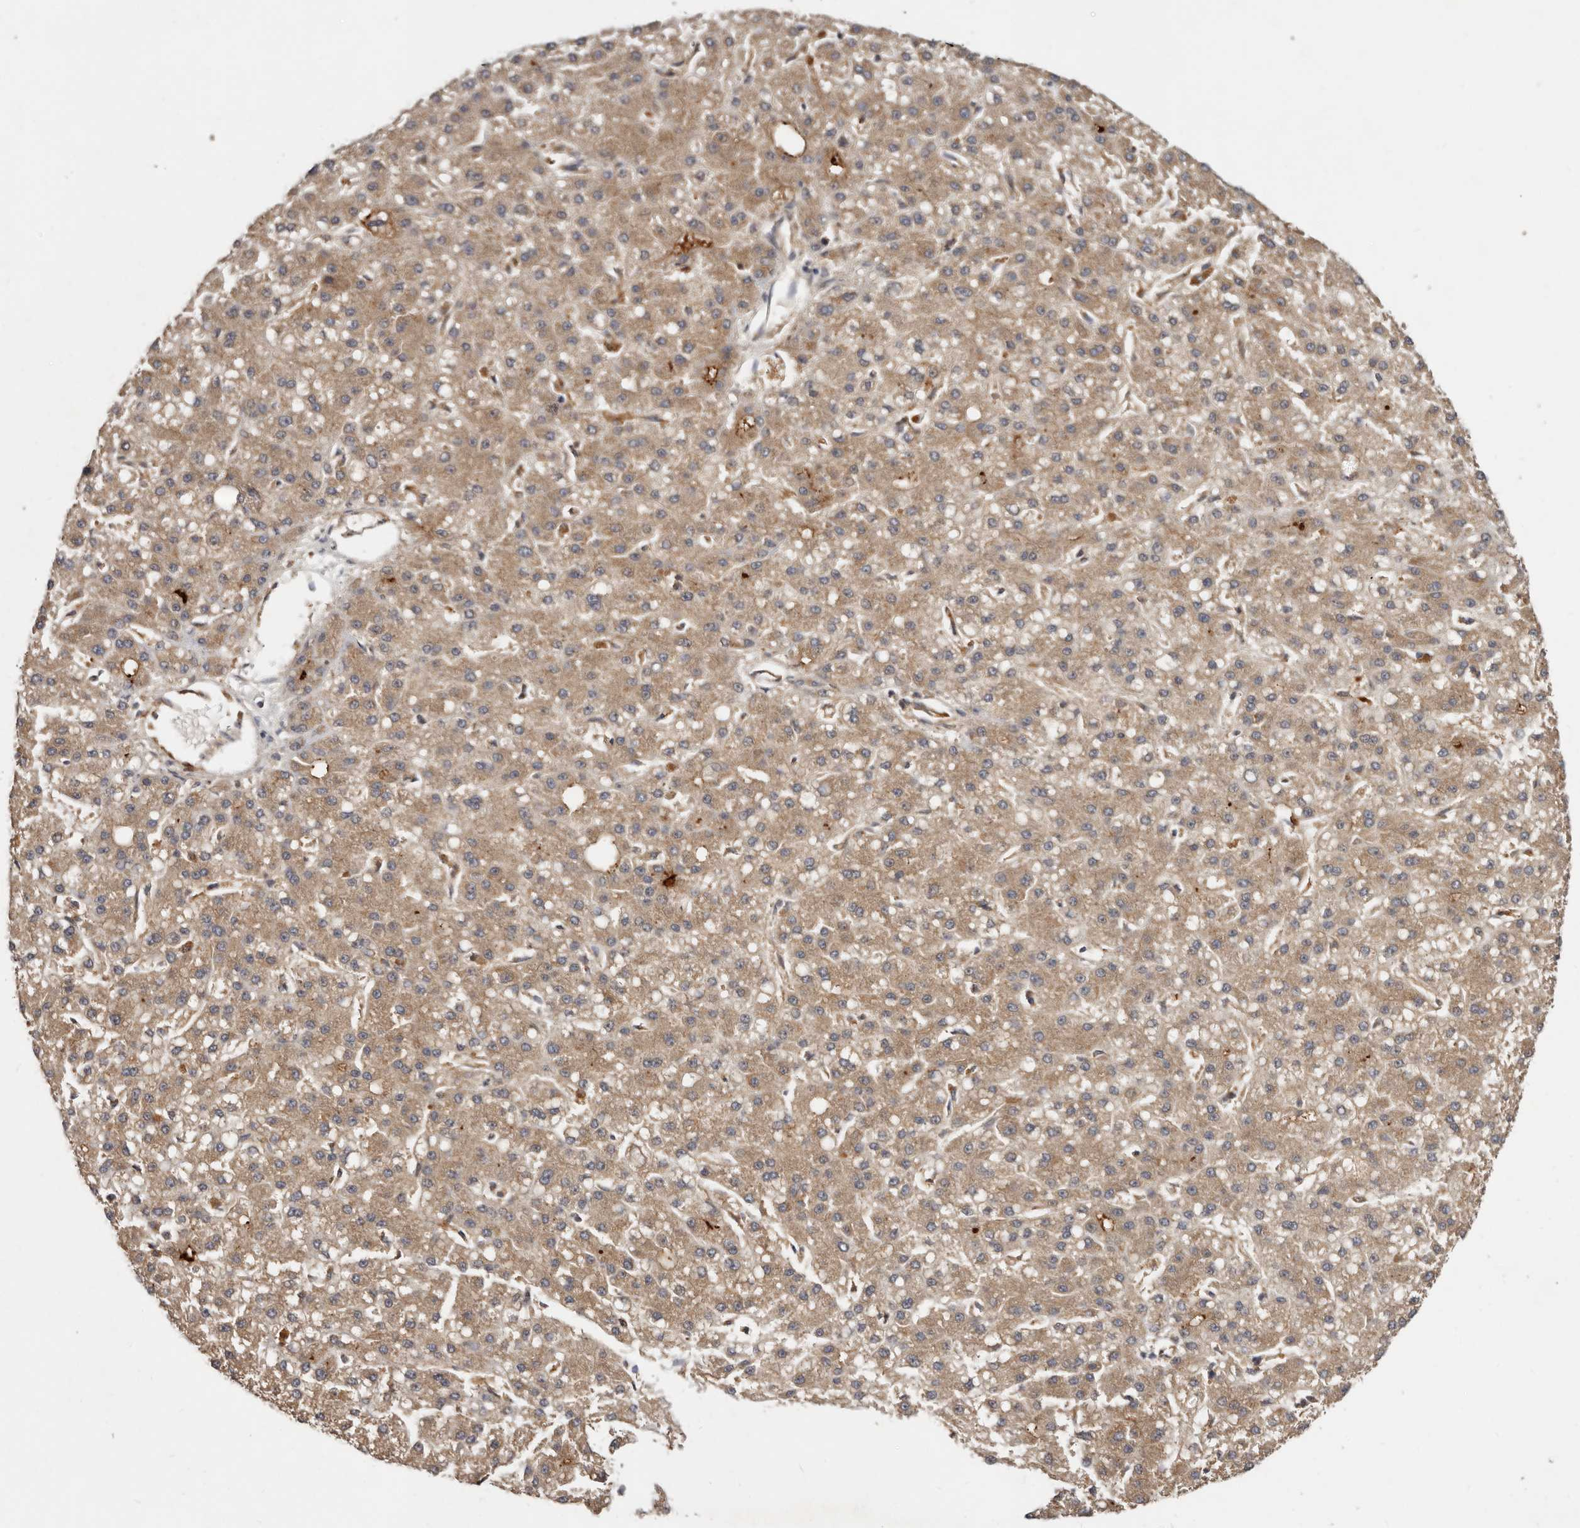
{"staining": {"intensity": "moderate", "quantity": ">75%", "location": "cytoplasmic/membranous"}, "tissue": "liver cancer", "cell_type": "Tumor cells", "image_type": "cancer", "snomed": [{"axis": "morphology", "description": "Carcinoma, Hepatocellular, NOS"}, {"axis": "topography", "description": "Liver"}], "caption": "Immunohistochemical staining of human liver hepatocellular carcinoma reveals moderate cytoplasmic/membranous protein expression in approximately >75% of tumor cells.", "gene": "INAVA", "patient": {"sex": "male", "age": 67}}